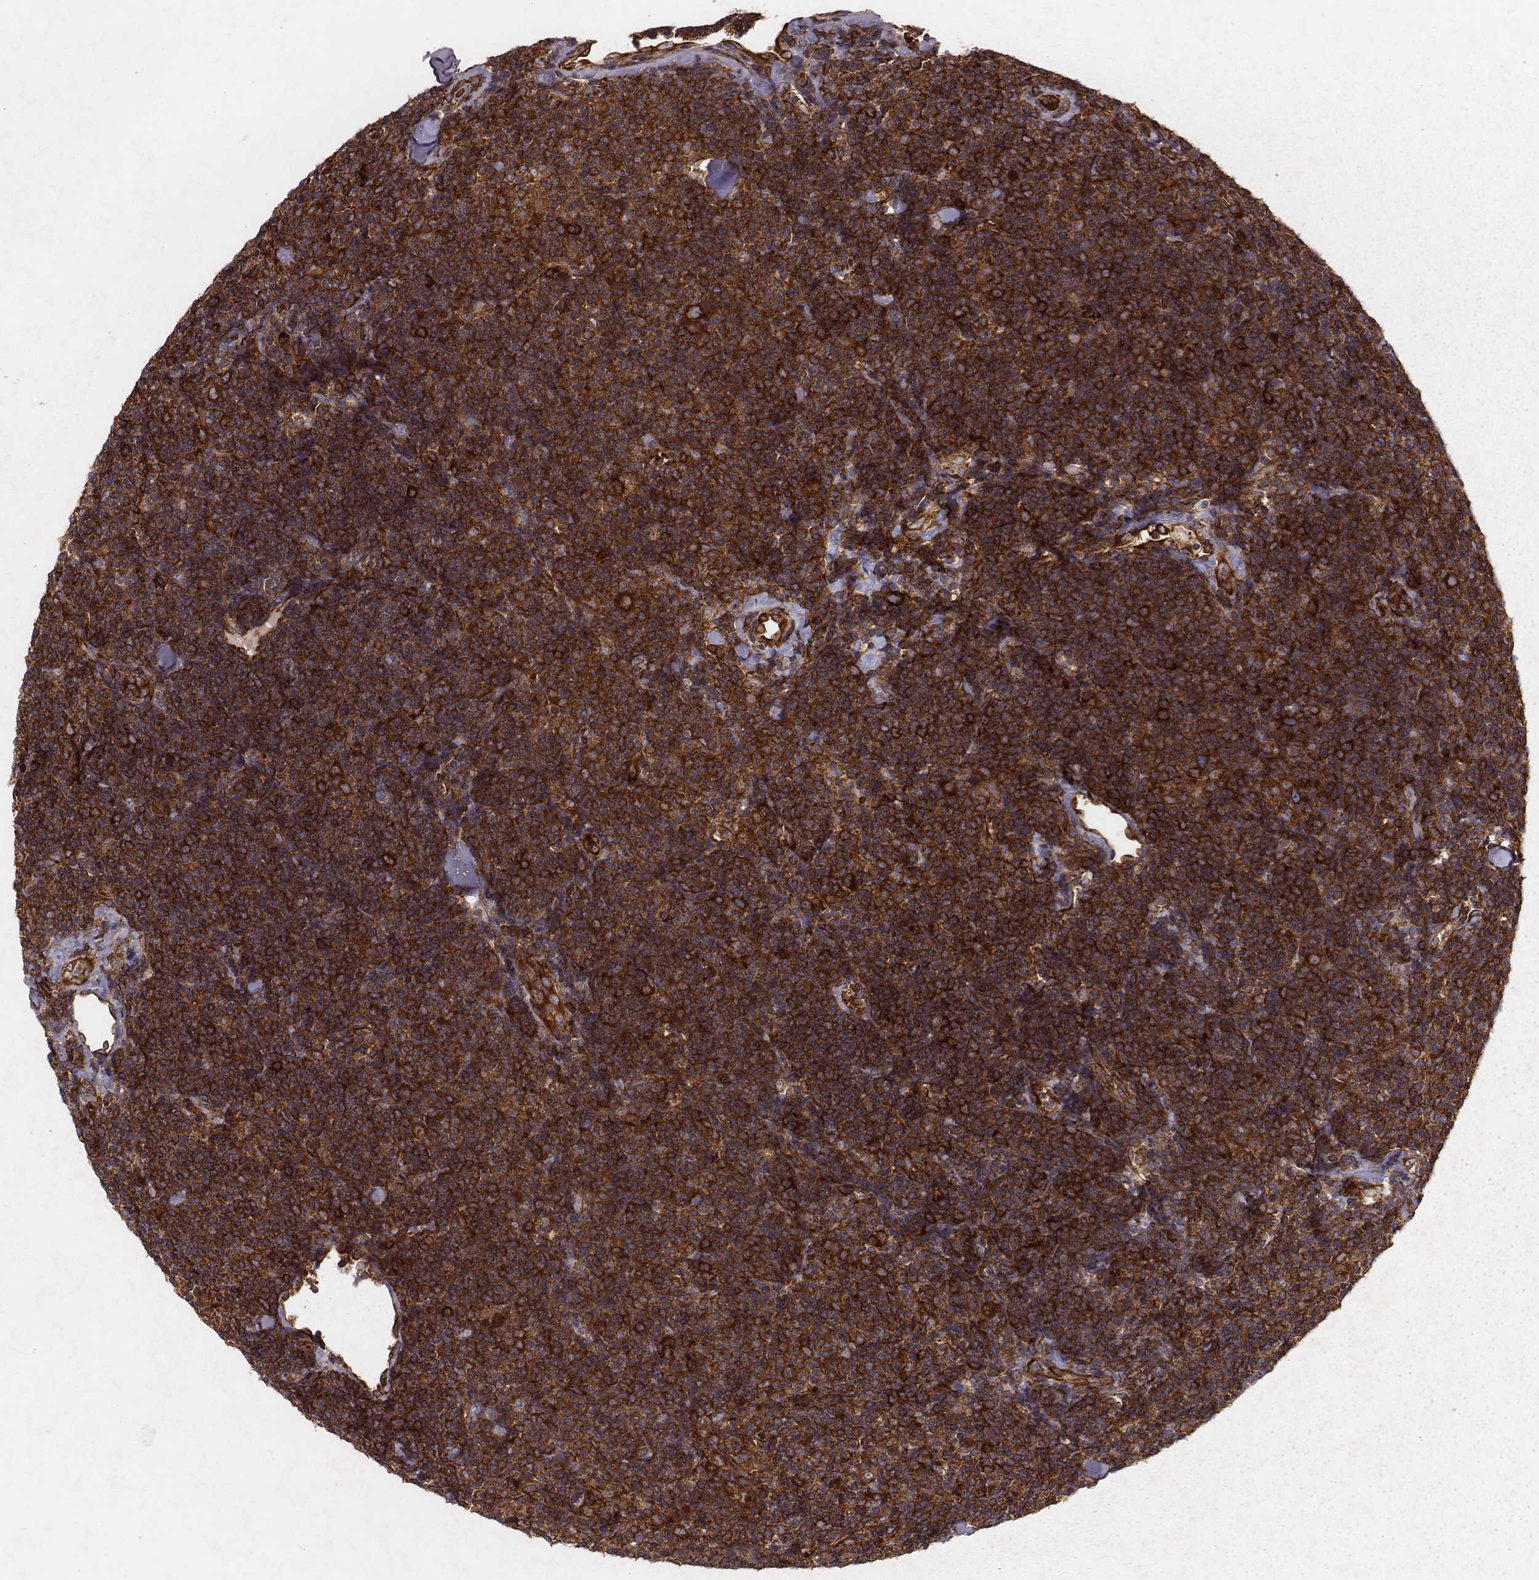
{"staining": {"intensity": "strong", "quantity": ">75%", "location": "cytoplasmic/membranous"}, "tissue": "lymphoma", "cell_type": "Tumor cells", "image_type": "cancer", "snomed": [{"axis": "morphology", "description": "Malignant lymphoma, non-Hodgkin's type, Low grade"}, {"axis": "topography", "description": "Lymph node"}], "caption": "This is an image of immunohistochemistry staining of lymphoma, which shows strong positivity in the cytoplasmic/membranous of tumor cells.", "gene": "TXLNA", "patient": {"sex": "female", "age": 56}}